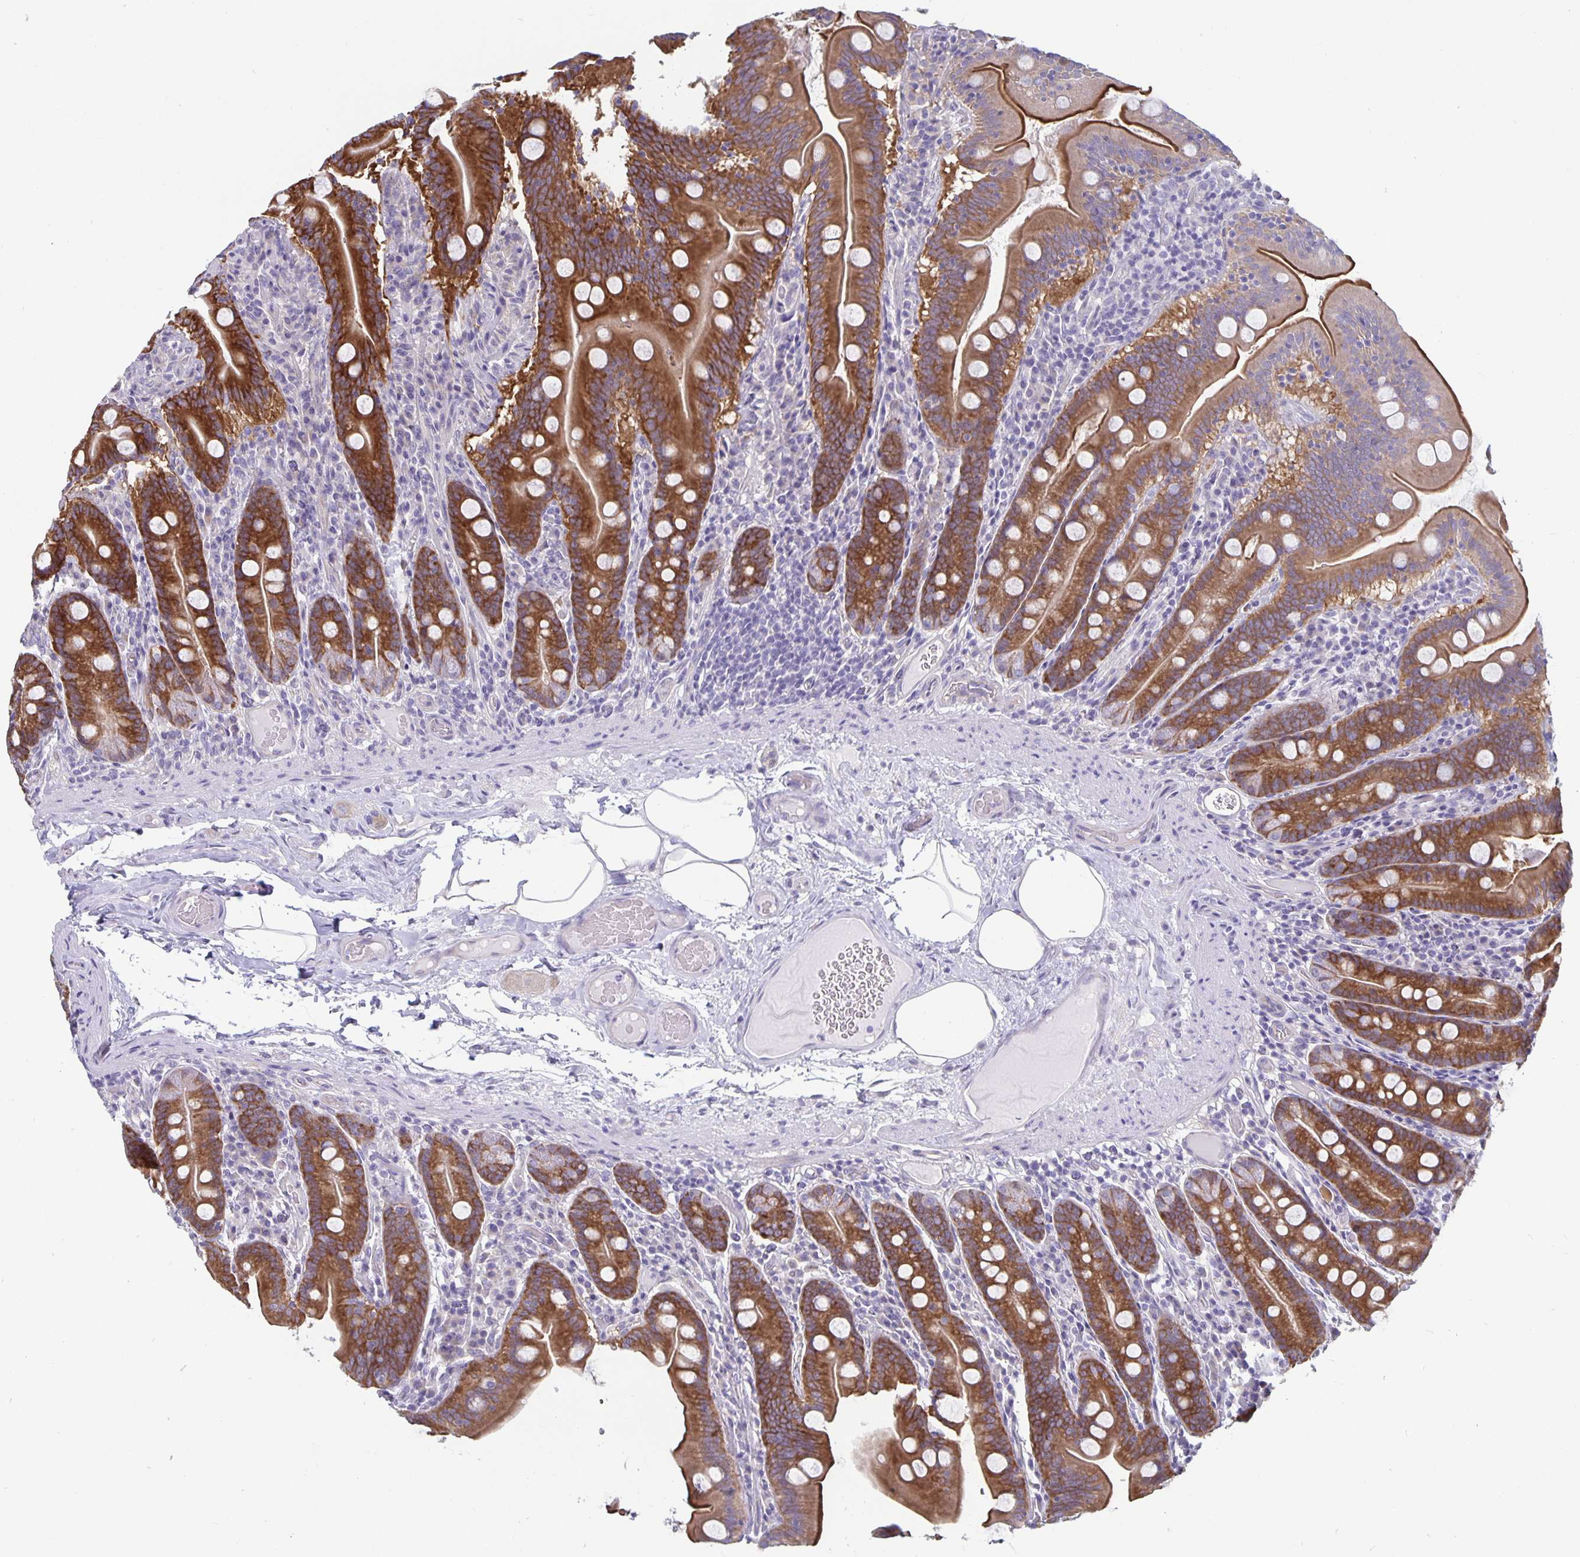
{"staining": {"intensity": "strong", "quantity": ">75%", "location": "cytoplasmic/membranous"}, "tissue": "small intestine", "cell_type": "Glandular cells", "image_type": "normal", "snomed": [{"axis": "morphology", "description": "Normal tissue, NOS"}, {"axis": "topography", "description": "Small intestine"}], "caption": "The micrograph displays a brown stain indicating the presence of a protein in the cytoplasmic/membranous of glandular cells in small intestine.", "gene": "PLCB3", "patient": {"sex": "male", "age": 37}}